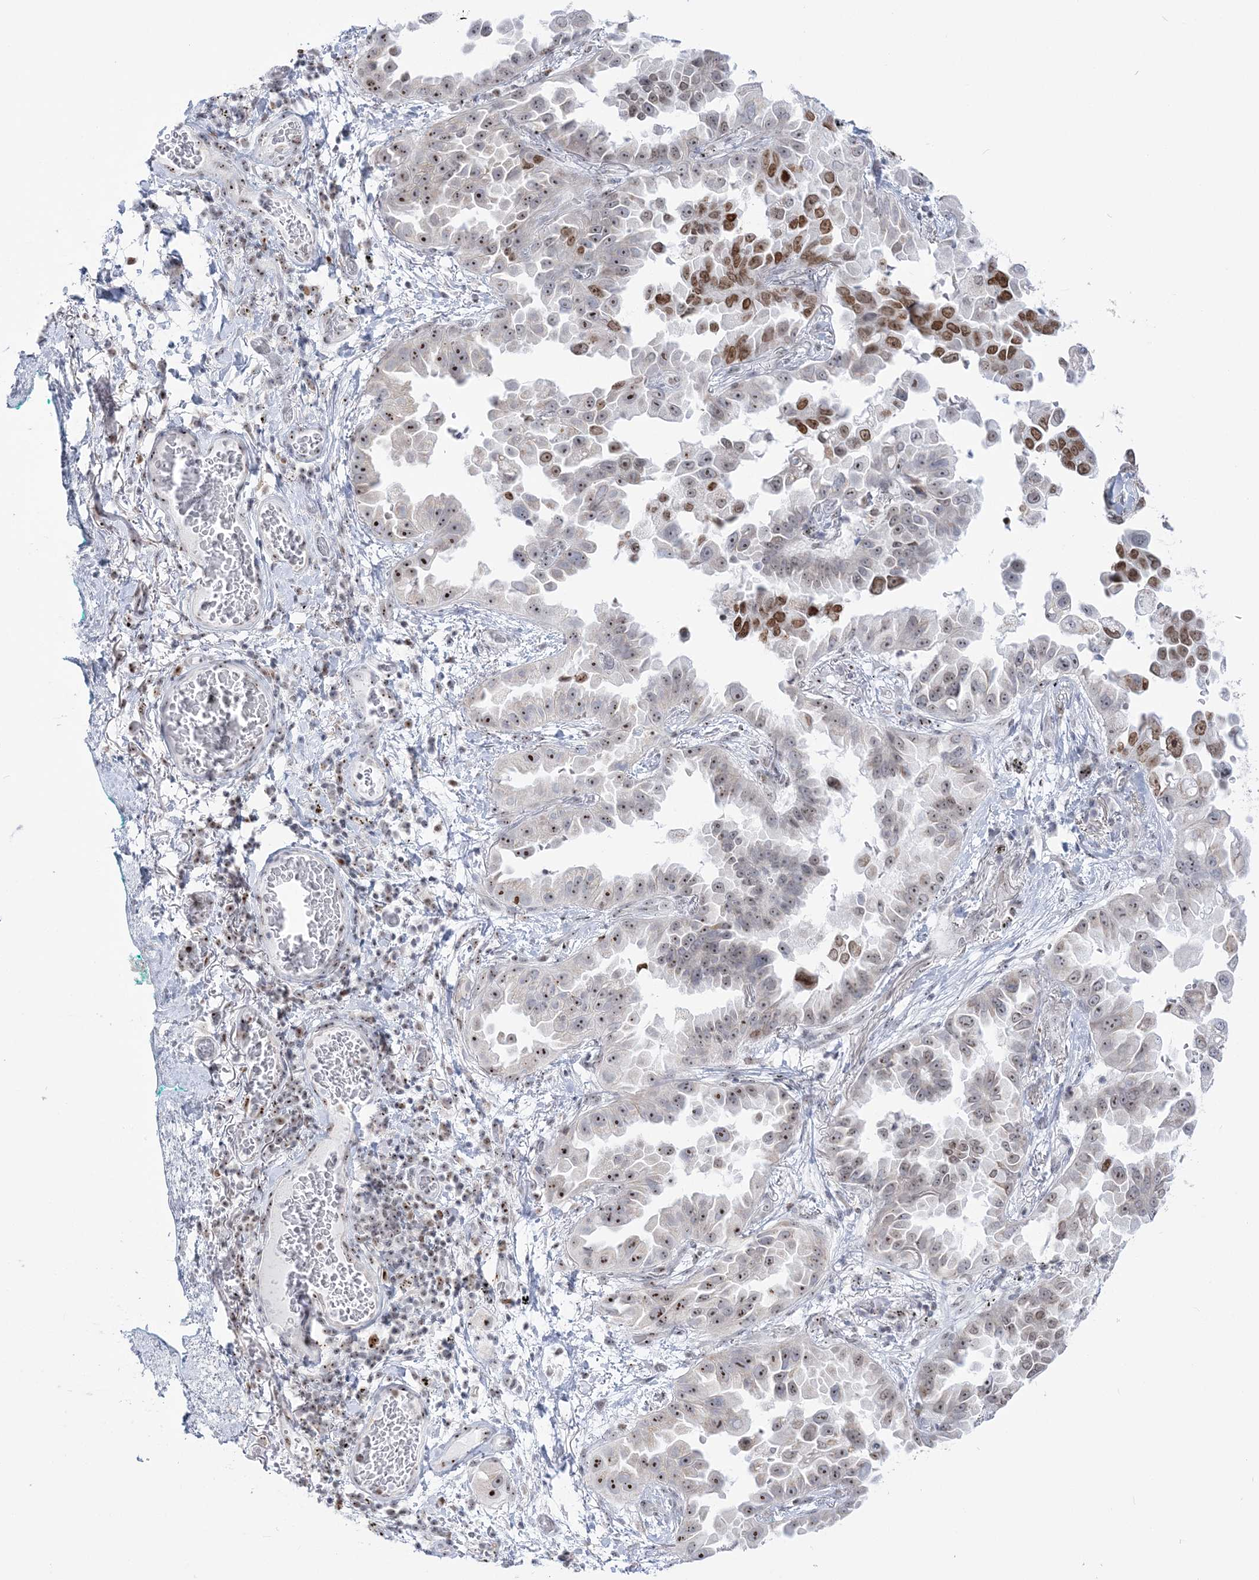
{"staining": {"intensity": "strong", "quantity": "25%-75%", "location": "nuclear"}, "tissue": "lung cancer", "cell_type": "Tumor cells", "image_type": "cancer", "snomed": [{"axis": "morphology", "description": "Adenocarcinoma, NOS"}, {"axis": "topography", "description": "Lung"}], "caption": "Protein analysis of adenocarcinoma (lung) tissue reveals strong nuclear expression in approximately 25%-75% of tumor cells.", "gene": "DDX21", "patient": {"sex": "female", "age": 67}}